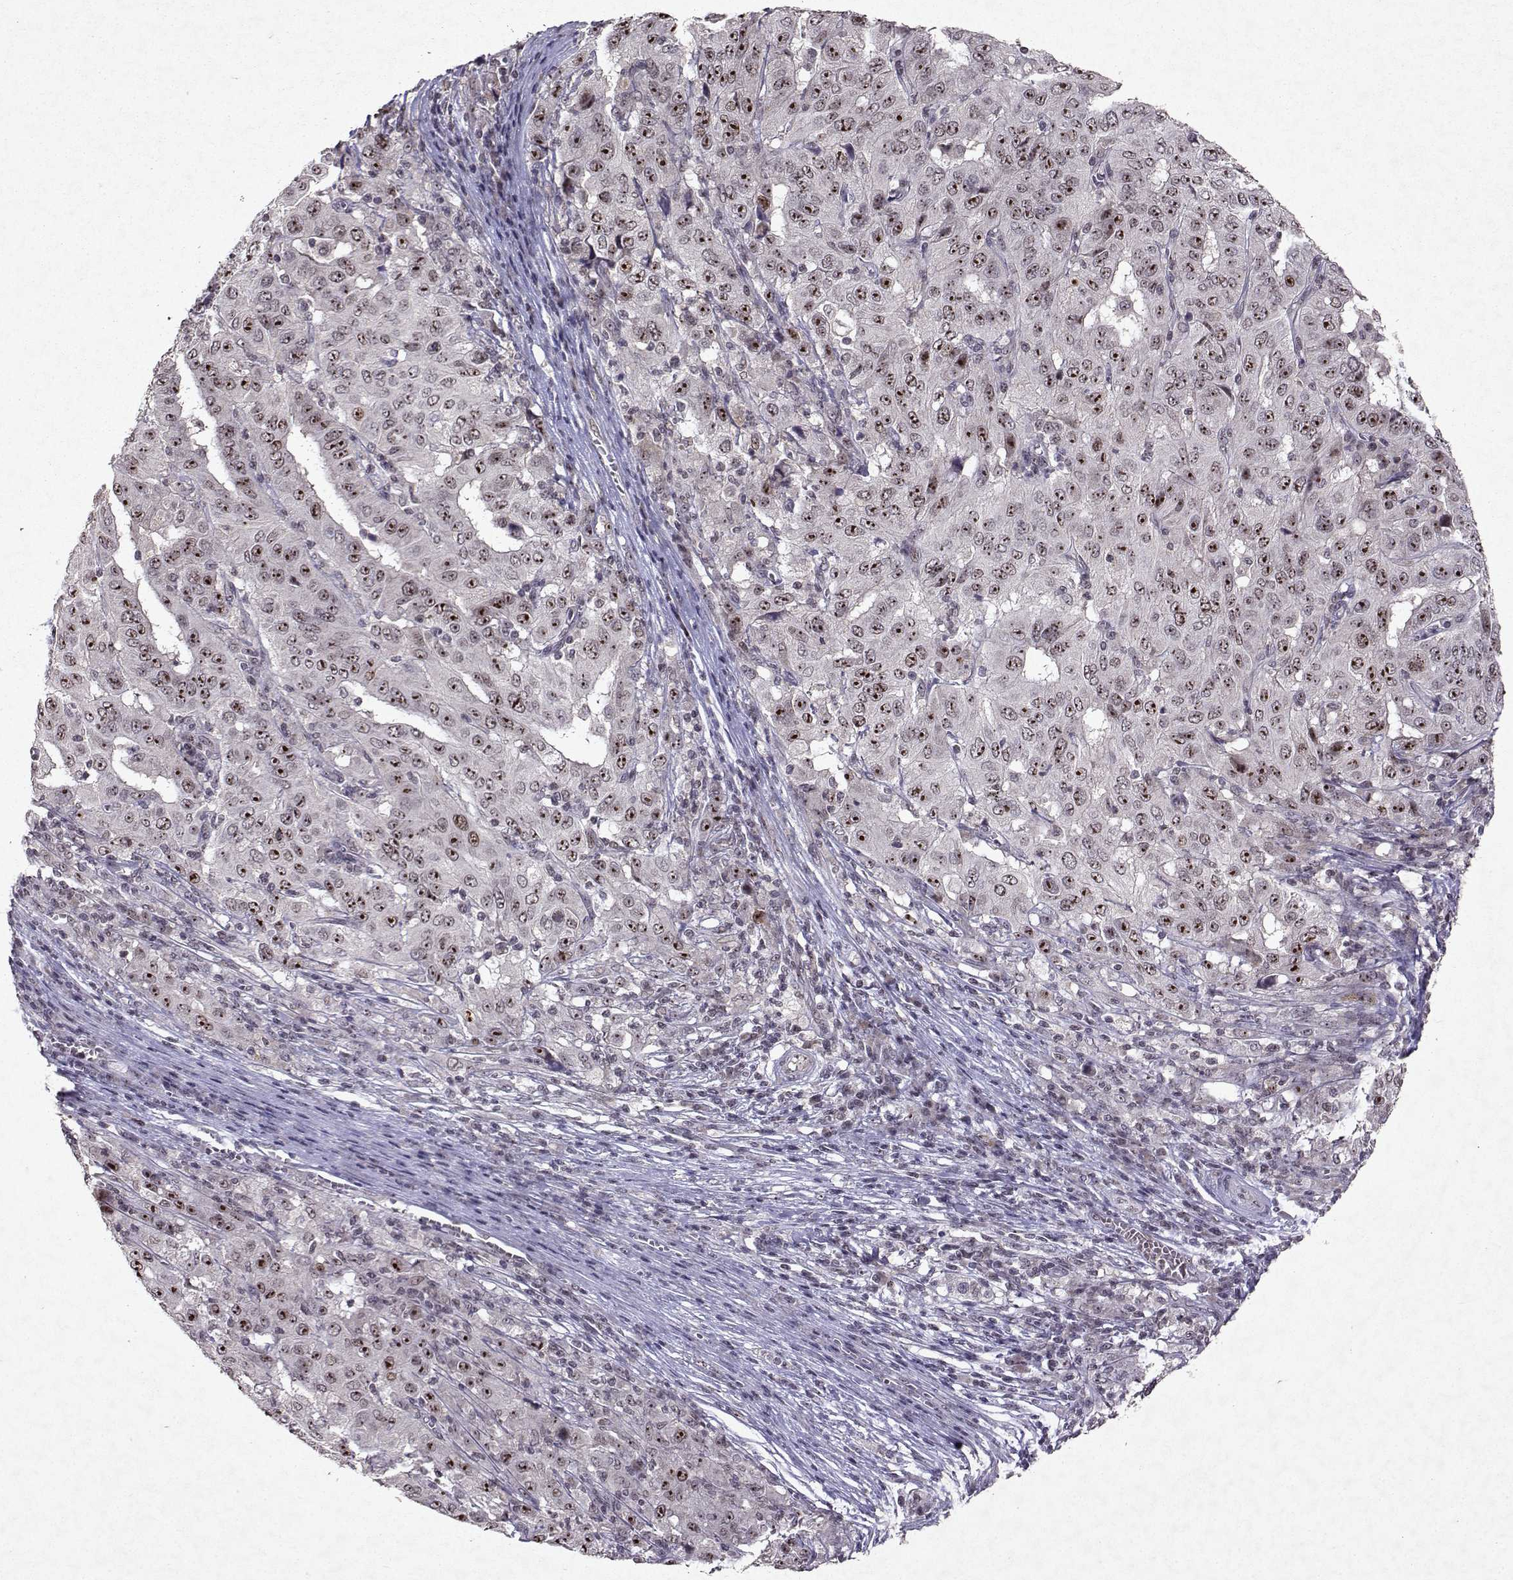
{"staining": {"intensity": "strong", "quantity": ">75%", "location": "nuclear"}, "tissue": "pancreatic cancer", "cell_type": "Tumor cells", "image_type": "cancer", "snomed": [{"axis": "morphology", "description": "Adenocarcinoma, NOS"}, {"axis": "topography", "description": "Pancreas"}], "caption": "Tumor cells show high levels of strong nuclear positivity in about >75% of cells in human pancreatic cancer. The staining is performed using DAB brown chromogen to label protein expression. The nuclei are counter-stained blue using hematoxylin.", "gene": "DDX56", "patient": {"sex": "male", "age": 63}}